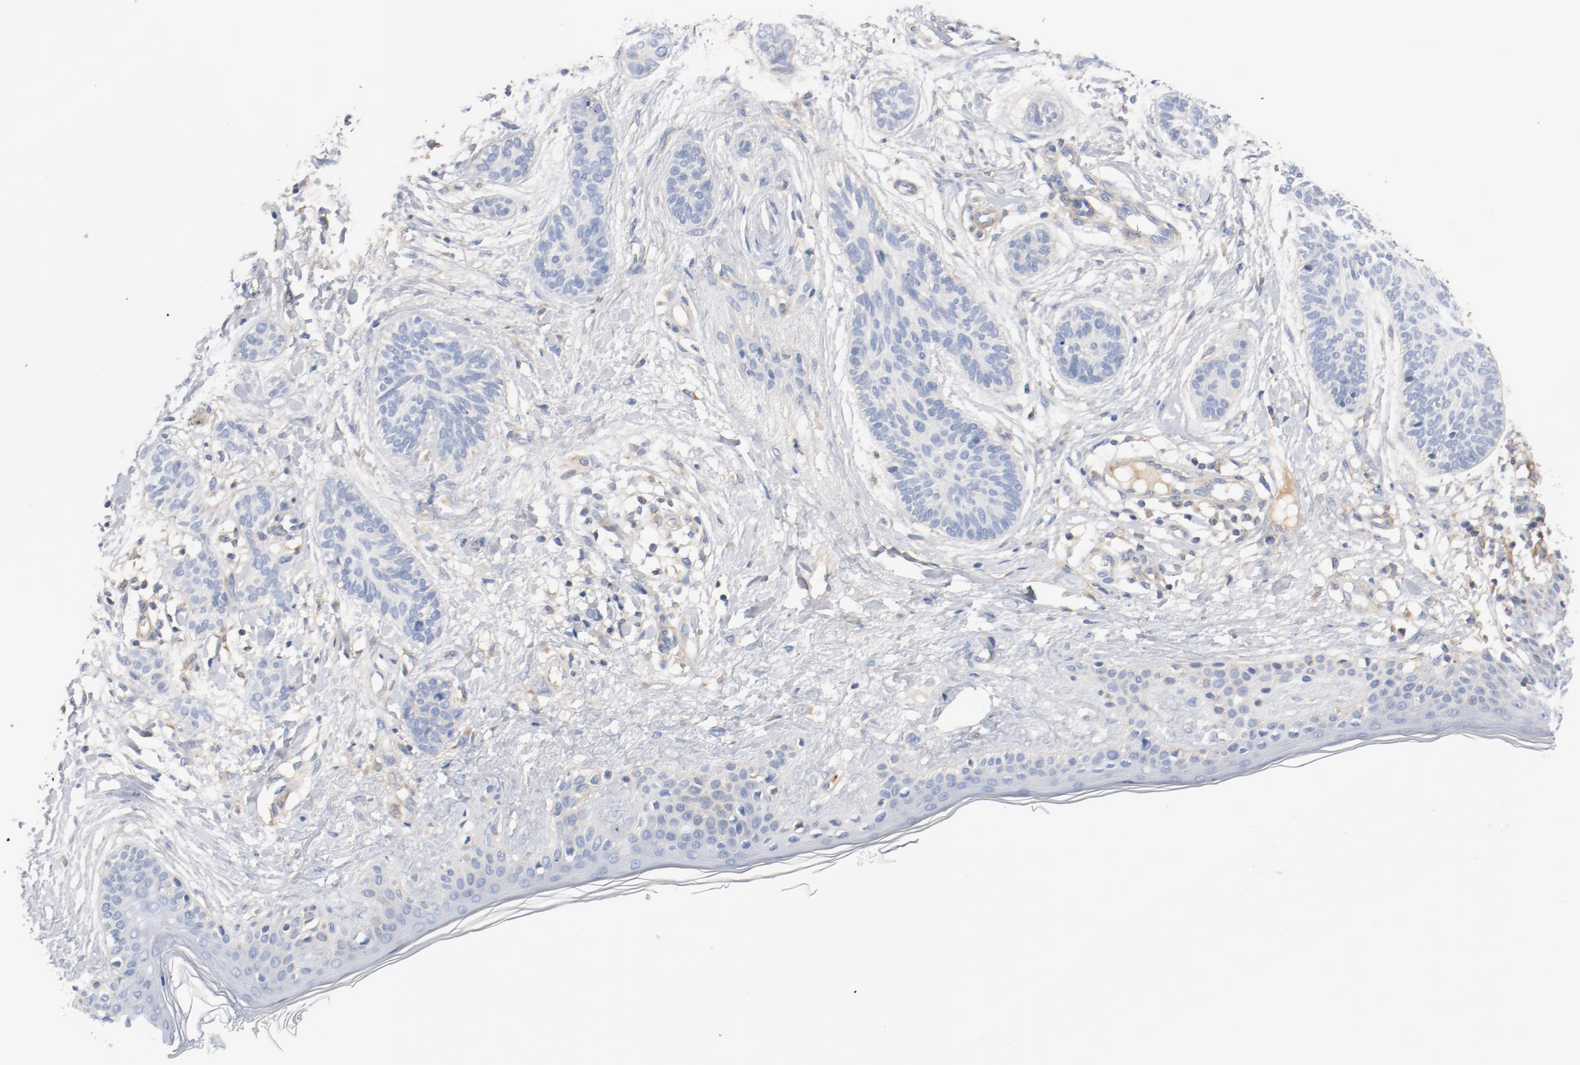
{"staining": {"intensity": "negative", "quantity": "none", "location": "none"}, "tissue": "skin cancer", "cell_type": "Tumor cells", "image_type": "cancer", "snomed": [{"axis": "morphology", "description": "Normal tissue, NOS"}, {"axis": "morphology", "description": "Basal cell carcinoma"}, {"axis": "topography", "description": "Skin"}], "caption": "High magnification brightfield microscopy of skin basal cell carcinoma stained with DAB (3,3'-diaminobenzidine) (brown) and counterstained with hematoxylin (blue): tumor cells show no significant expression.", "gene": "ILK", "patient": {"sex": "male", "age": 63}}